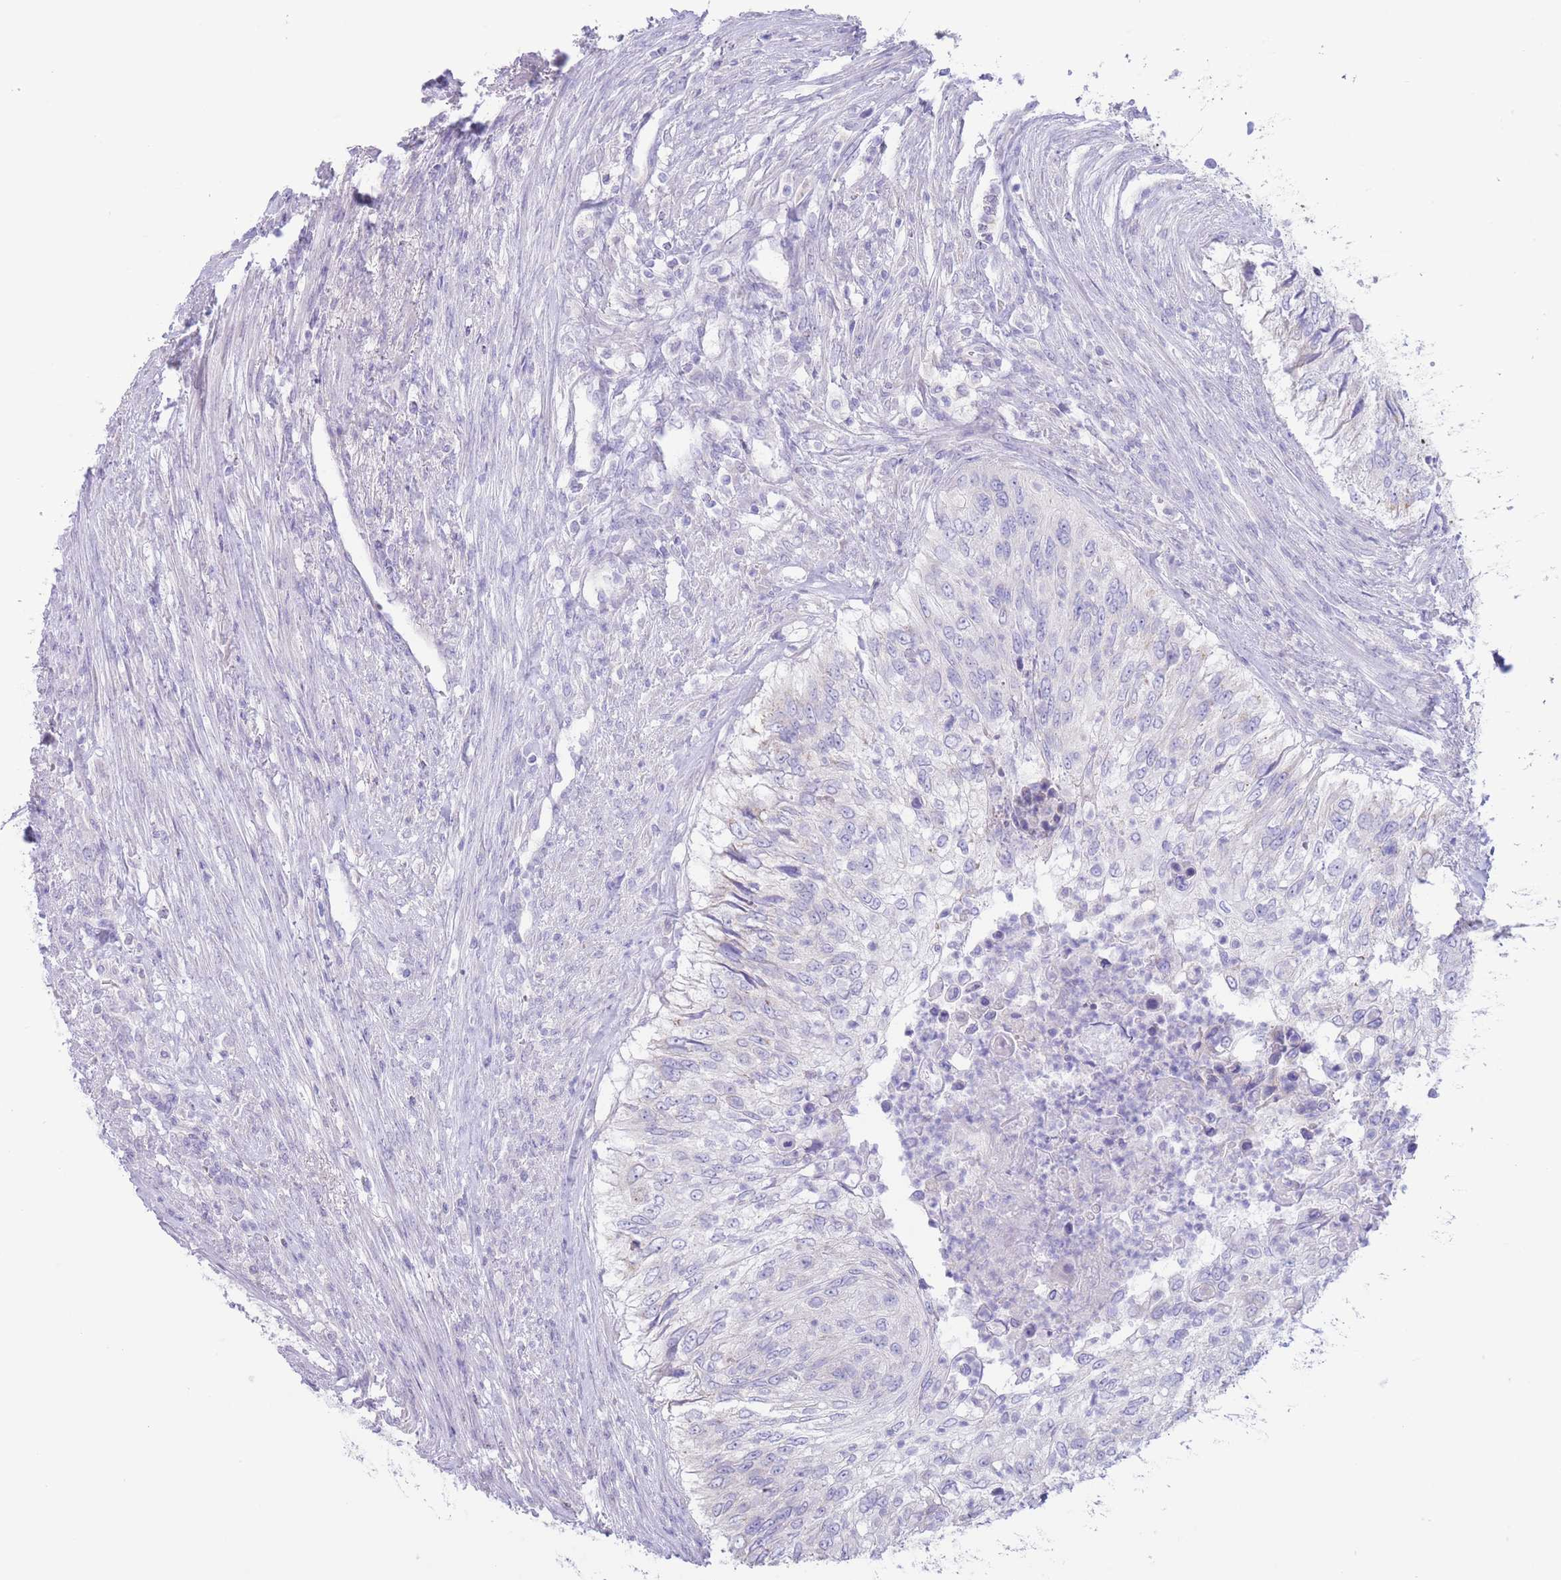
{"staining": {"intensity": "negative", "quantity": "none", "location": "none"}, "tissue": "urothelial cancer", "cell_type": "Tumor cells", "image_type": "cancer", "snomed": [{"axis": "morphology", "description": "Urothelial carcinoma, High grade"}, {"axis": "topography", "description": "Urinary bladder"}], "caption": "There is no significant expression in tumor cells of urothelial cancer. The staining is performed using DAB brown chromogen with nuclei counter-stained in using hematoxylin.", "gene": "FAH", "patient": {"sex": "female", "age": 60}}